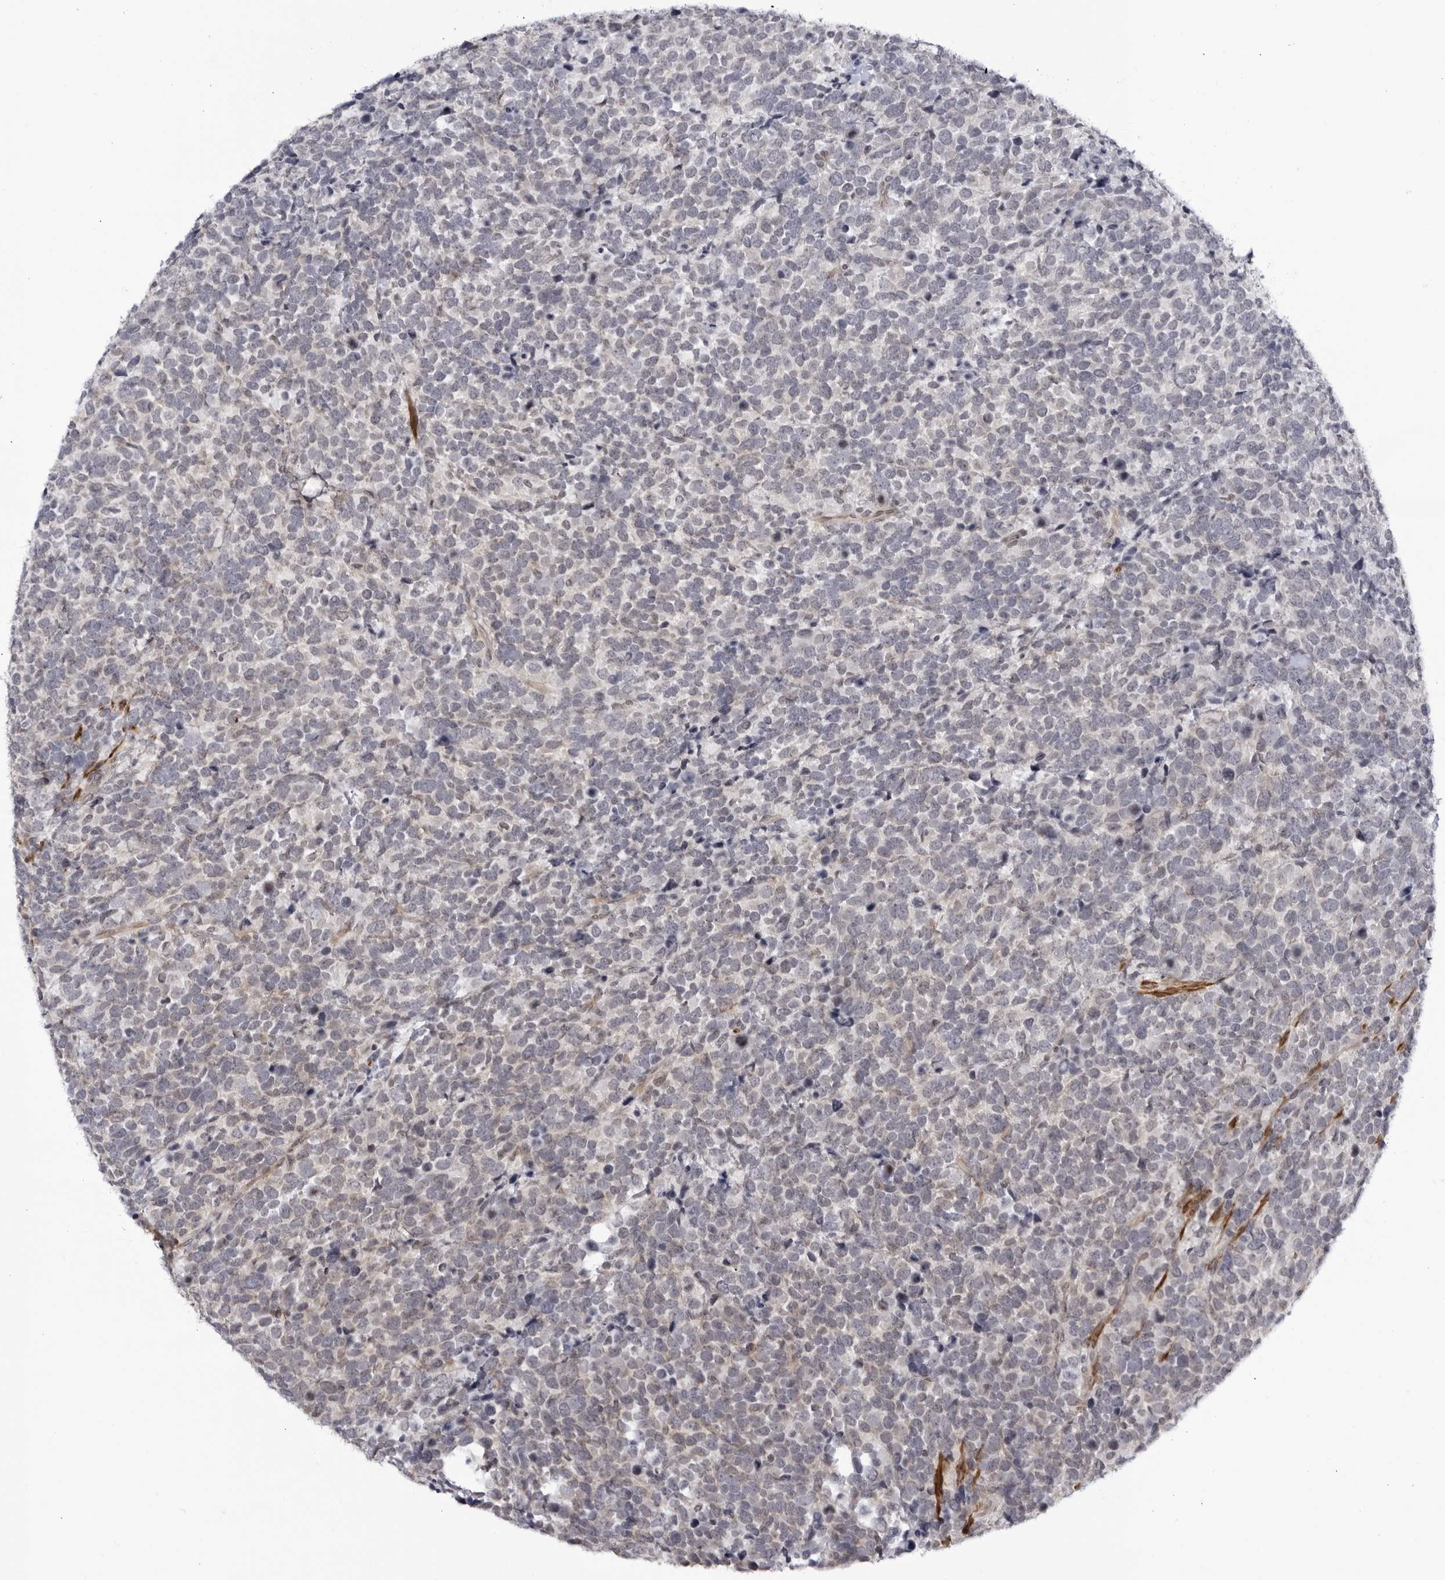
{"staining": {"intensity": "negative", "quantity": "none", "location": "none"}, "tissue": "urothelial cancer", "cell_type": "Tumor cells", "image_type": "cancer", "snomed": [{"axis": "morphology", "description": "Urothelial carcinoma, High grade"}, {"axis": "topography", "description": "Urinary bladder"}], "caption": "This histopathology image is of urothelial cancer stained with IHC to label a protein in brown with the nuclei are counter-stained blue. There is no expression in tumor cells.", "gene": "CNBD1", "patient": {"sex": "female", "age": 82}}